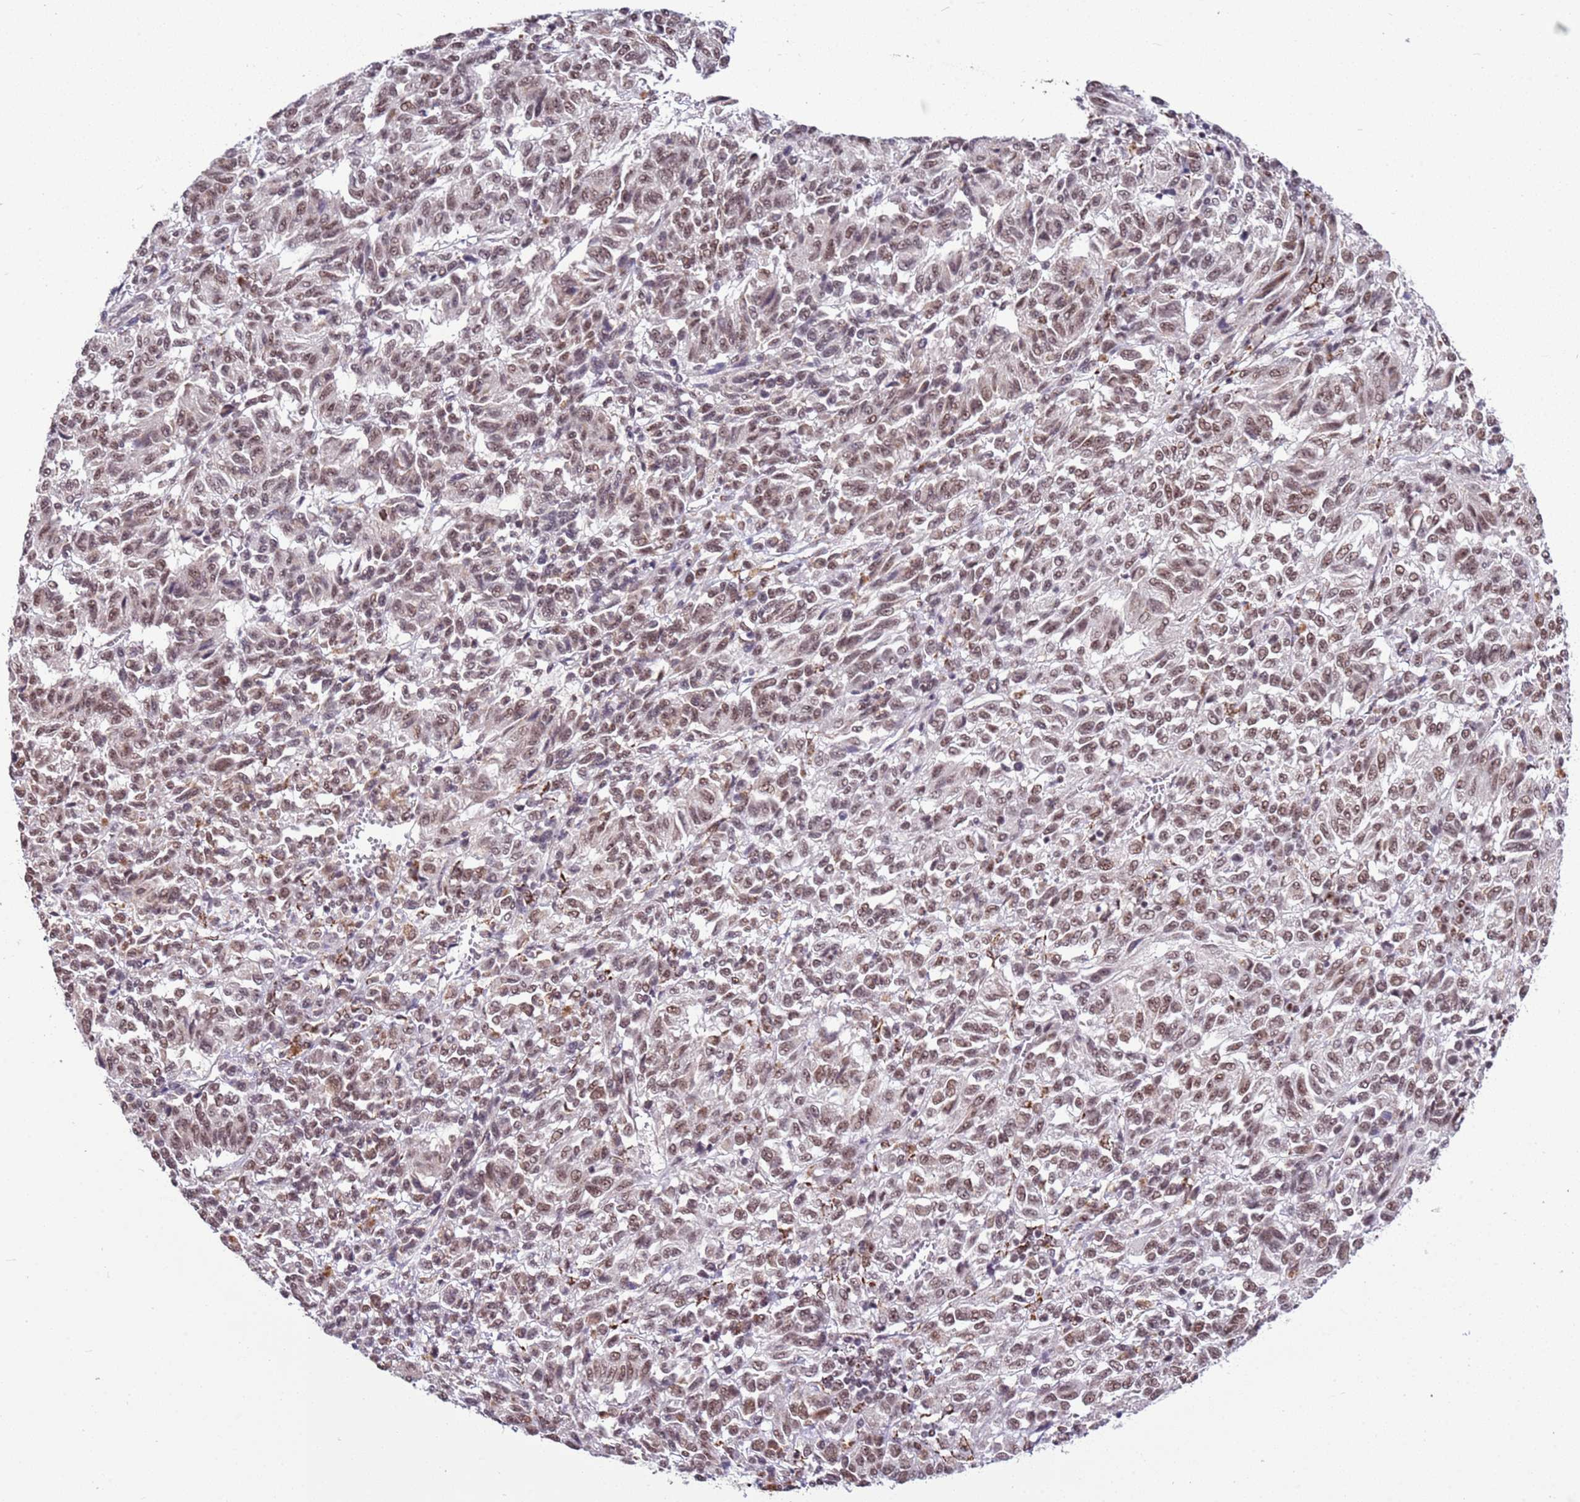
{"staining": {"intensity": "moderate", "quantity": ">75%", "location": "nuclear"}, "tissue": "melanoma", "cell_type": "Tumor cells", "image_type": "cancer", "snomed": [{"axis": "morphology", "description": "Malignant melanoma, Metastatic site"}, {"axis": "topography", "description": "Lung"}], "caption": "Immunohistochemical staining of human malignant melanoma (metastatic site) exhibits medium levels of moderate nuclear positivity in about >75% of tumor cells.", "gene": "AKAP8L", "patient": {"sex": "male", "age": 64}}